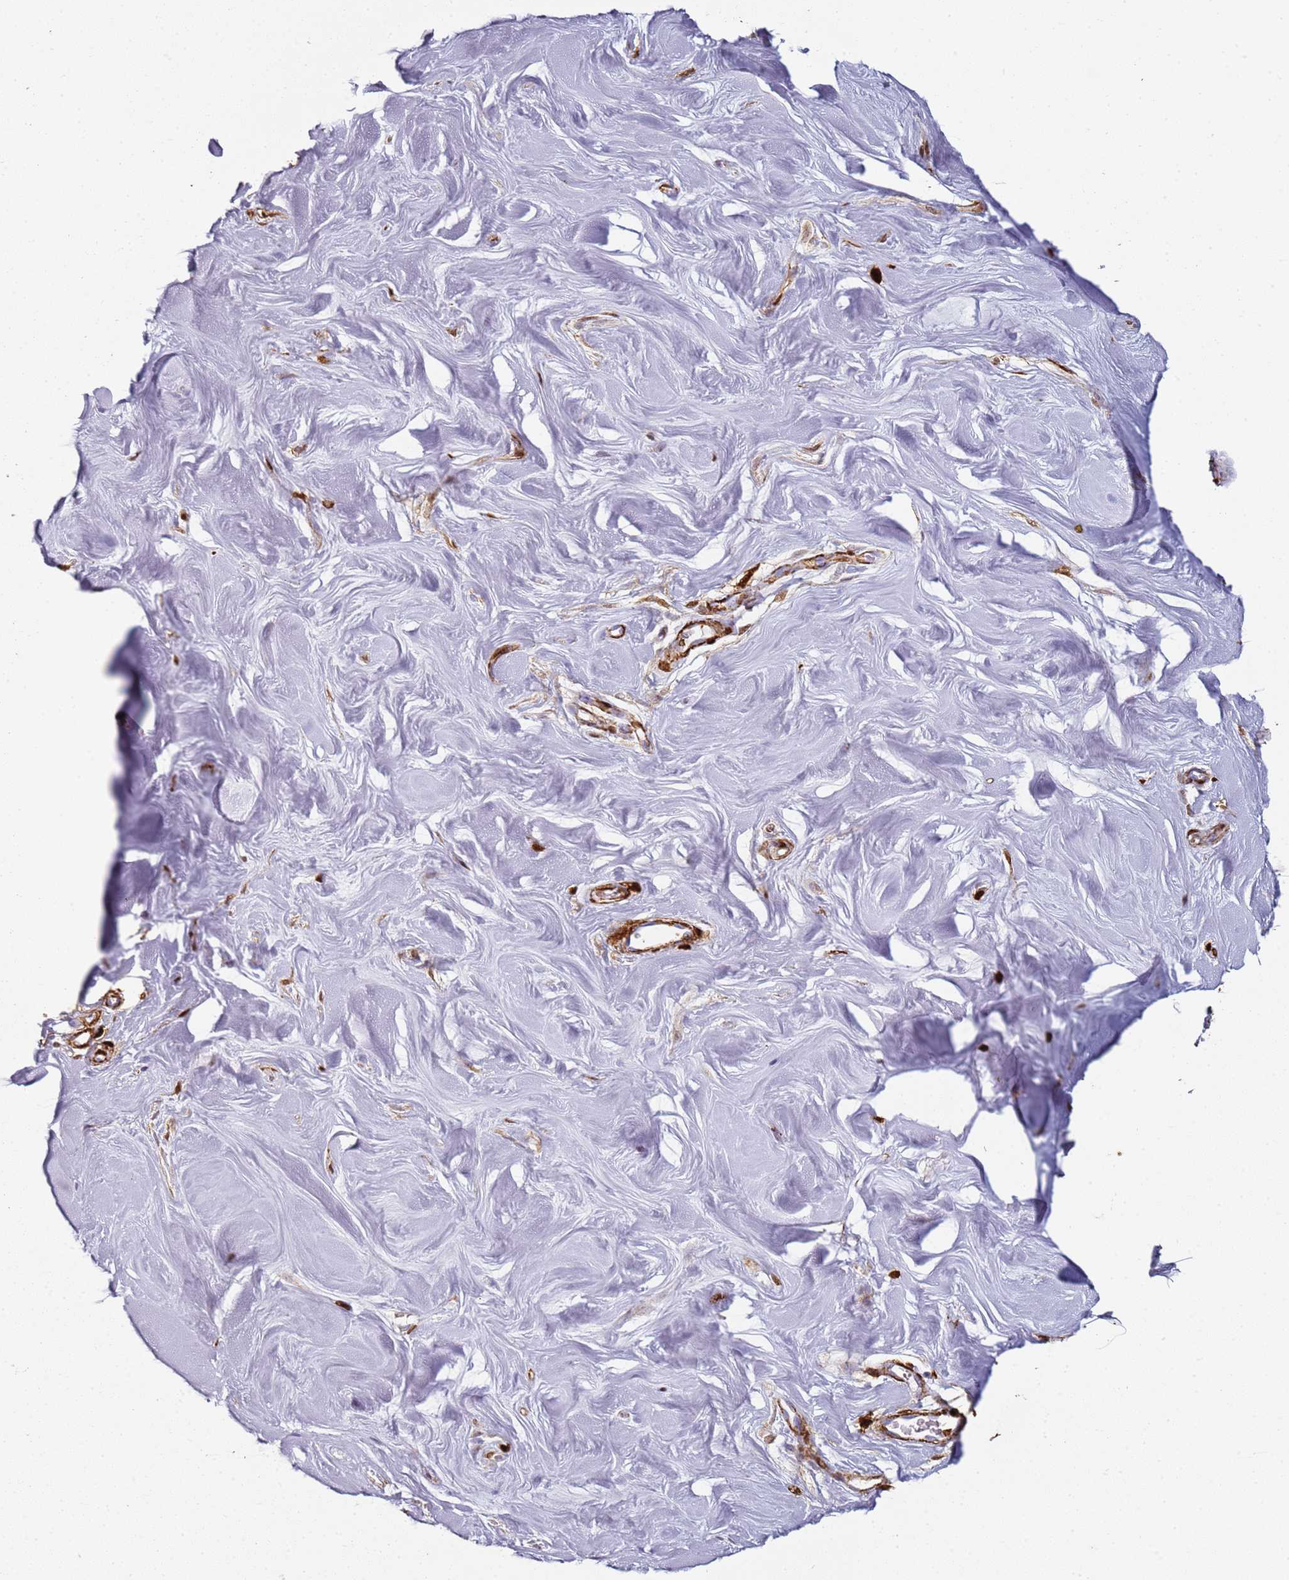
{"staining": {"intensity": "moderate", "quantity": ">75%", "location": "cytoplasmic/membranous"}, "tissue": "adipose tissue", "cell_type": "Adipocytes", "image_type": "normal", "snomed": [{"axis": "morphology", "description": "Normal tissue, NOS"}, {"axis": "topography", "description": "Breast"}], "caption": "This micrograph demonstrates immunohistochemistry staining of normal adipose tissue, with medium moderate cytoplasmic/membranous positivity in about >75% of adipocytes.", "gene": "S100A4", "patient": {"sex": "female", "age": 26}}